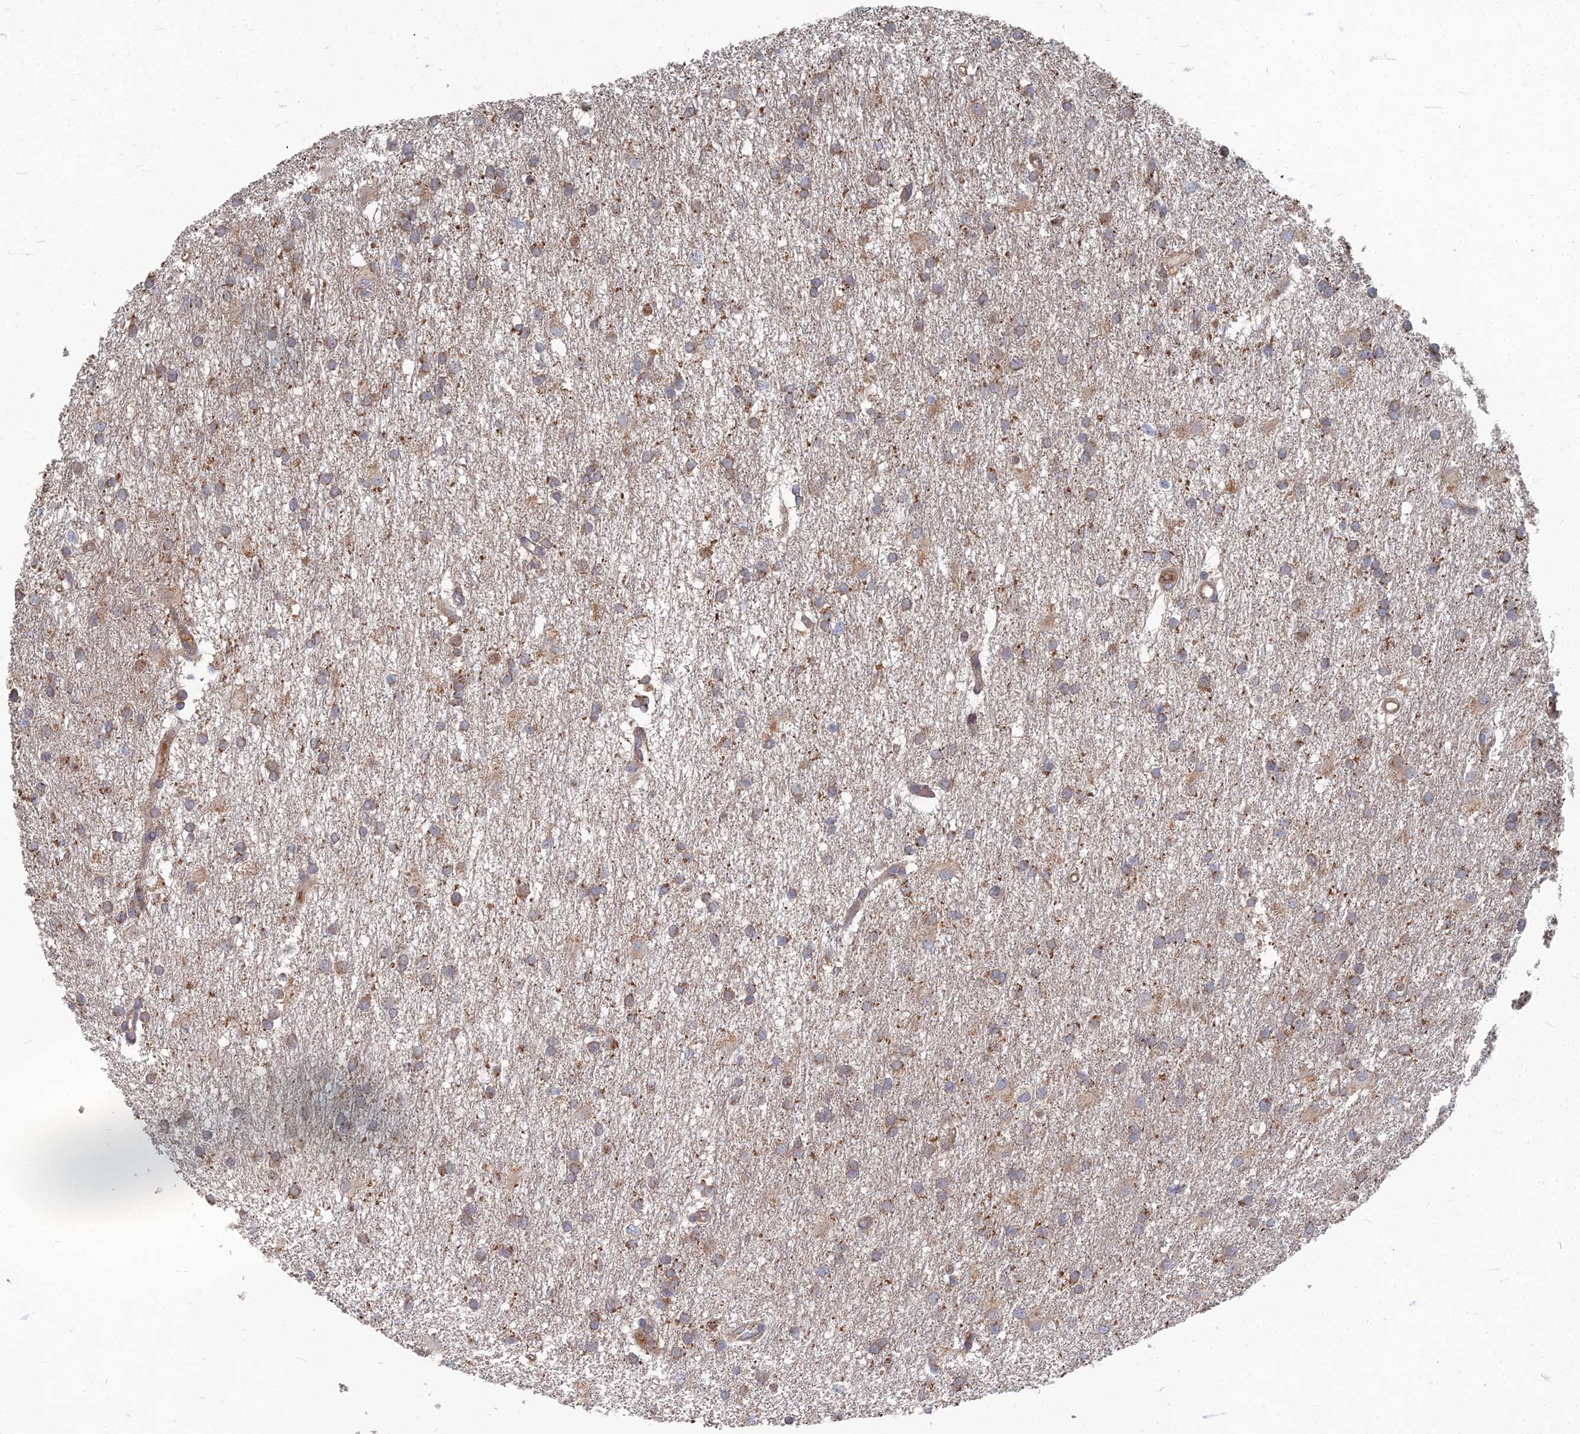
{"staining": {"intensity": "moderate", "quantity": ">75%", "location": "cytoplasmic/membranous"}, "tissue": "glioma", "cell_type": "Tumor cells", "image_type": "cancer", "snomed": [{"axis": "morphology", "description": "Glioma, malignant, High grade"}, {"axis": "topography", "description": "Brain"}], "caption": "Human glioma stained for a protein (brown) reveals moderate cytoplasmic/membranous positive expression in approximately >75% of tumor cells.", "gene": "PPCDC", "patient": {"sex": "male", "age": 77}}